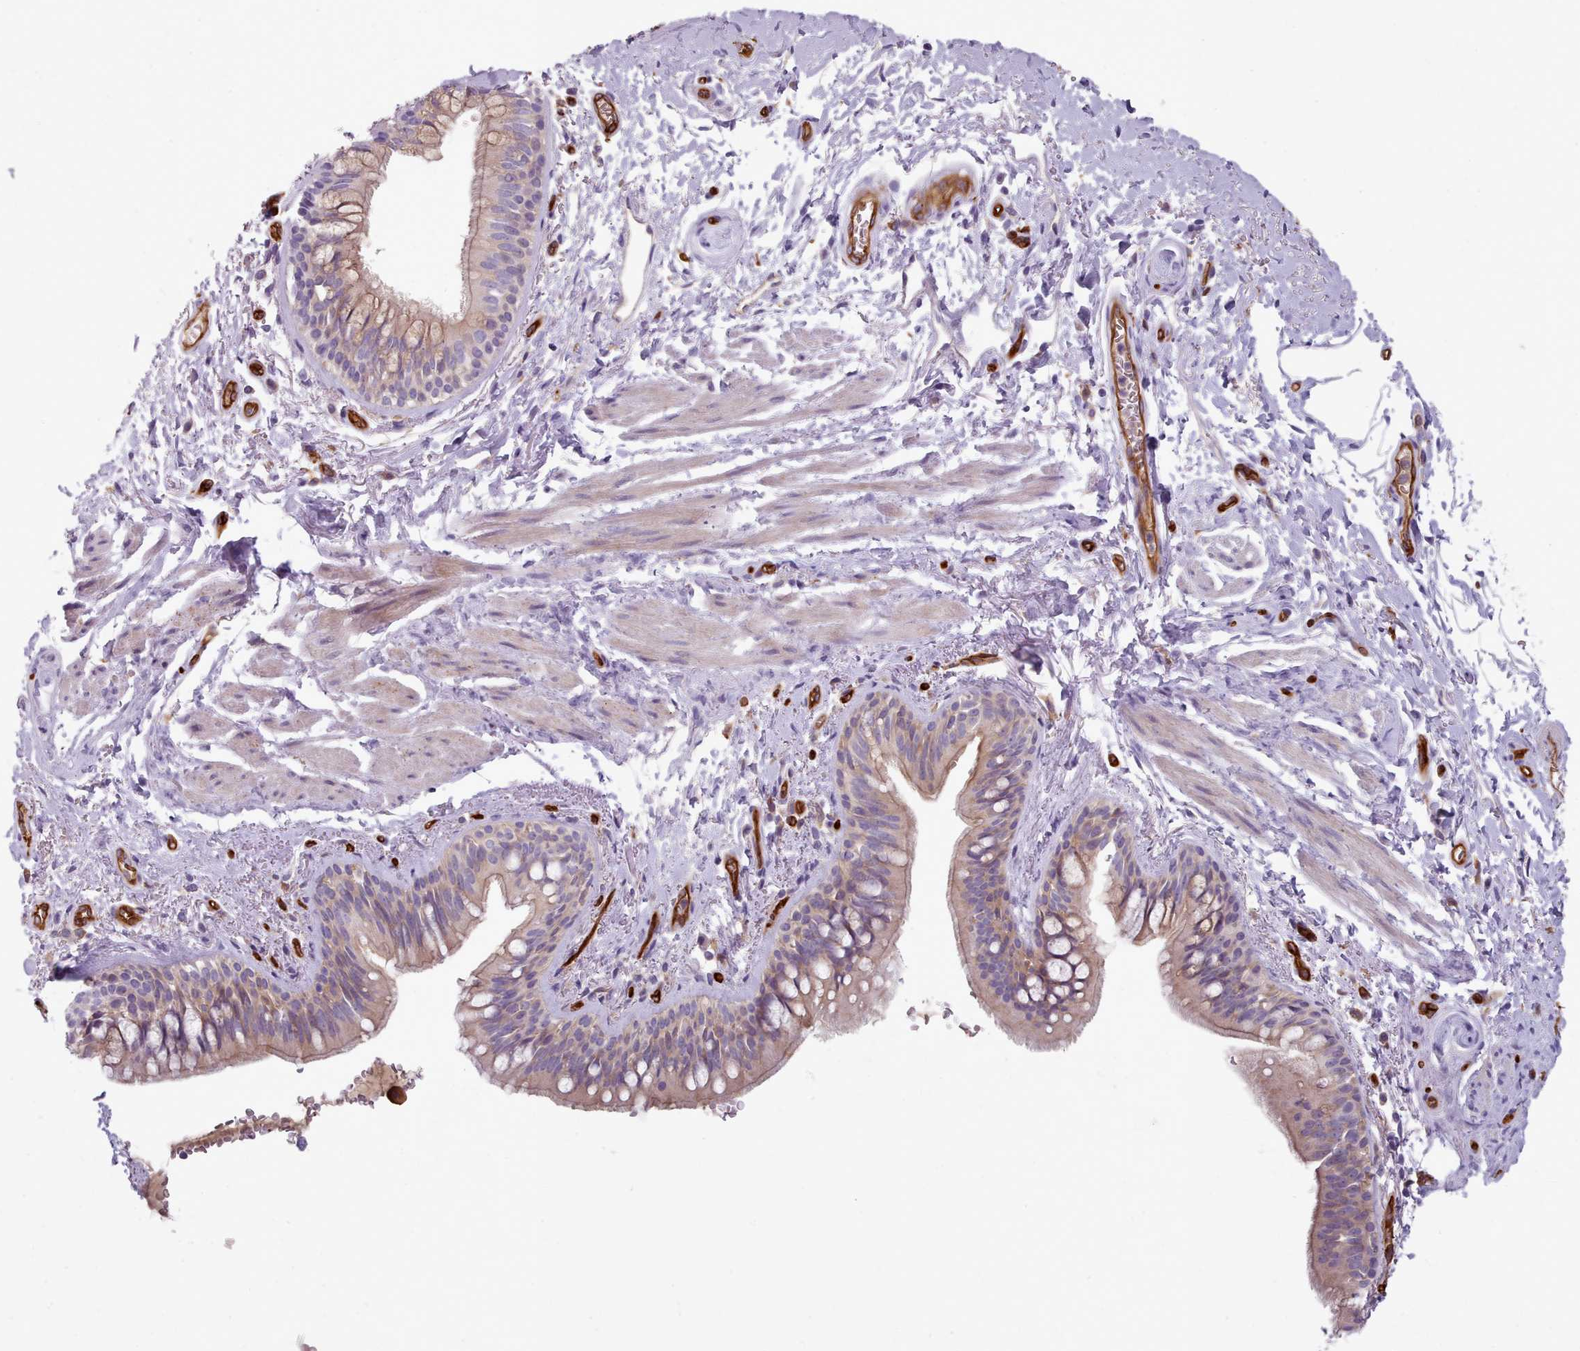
{"staining": {"intensity": "weak", "quantity": "25%-75%", "location": "cytoplasmic/membranous"}, "tissue": "bronchus", "cell_type": "Respiratory epithelial cells", "image_type": "normal", "snomed": [{"axis": "morphology", "description": "Normal tissue, NOS"}, {"axis": "topography", "description": "Lymph node"}, {"axis": "topography", "description": "Cartilage tissue"}, {"axis": "topography", "description": "Bronchus"}], "caption": "This is a photomicrograph of immunohistochemistry staining of unremarkable bronchus, which shows weak staining in the cytoplasmic/membranous of respiratory epithelial cells.", "gene": "CD300LF", "patient": {"sex": "female", "age": 70}}